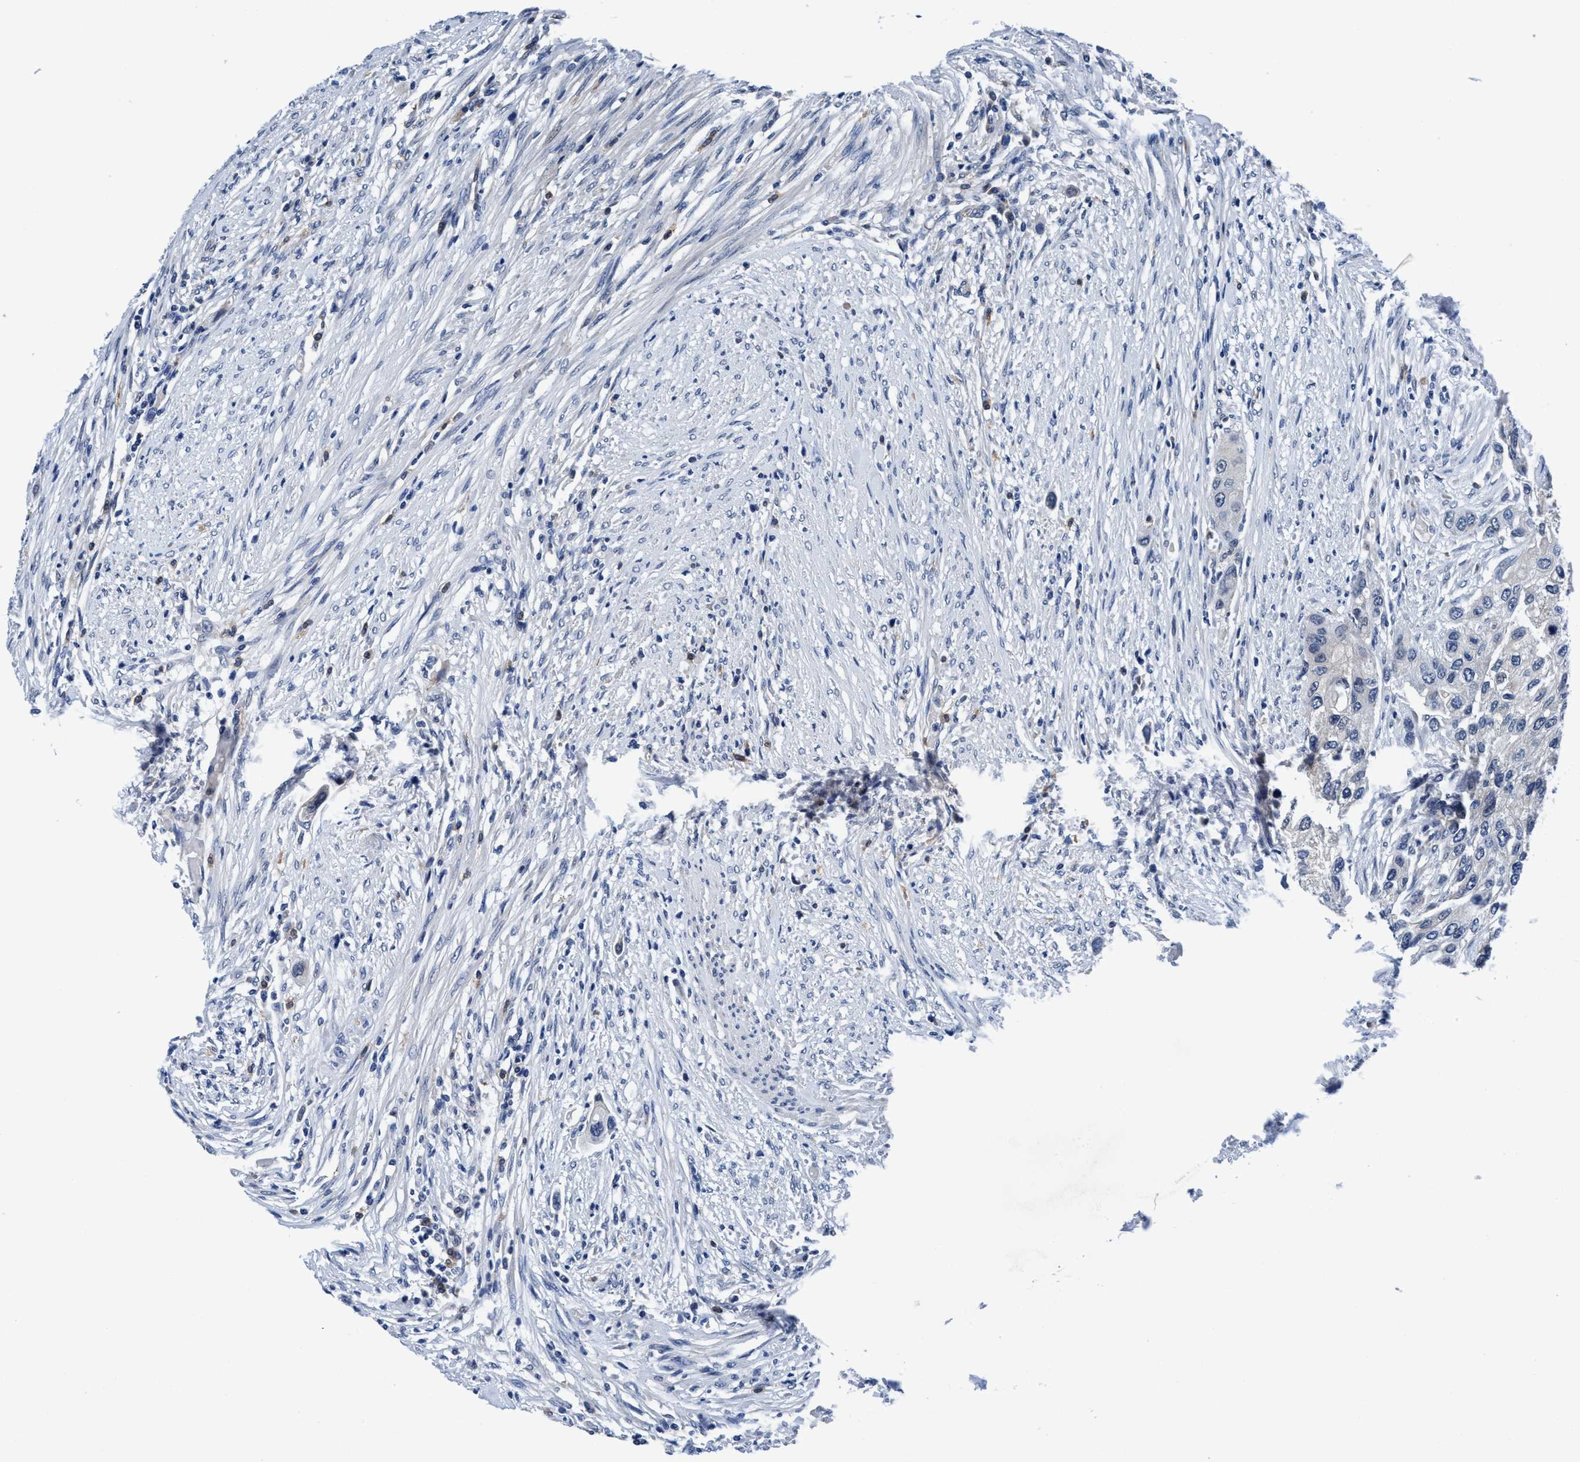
{"staining": {"intensity": "negative", "quantity": "none", "location": "none"}, "tissue": "urothelial cancer", "cell_type": "Tumor cells", "image_type": "cancer", "snomed": [{"axis": "morphology", "description": "Urothelial carcinoma, High grade"}, {"axis": "topography", "description": "Urinary bladder"}], "caption": "Tumor cells show no significant positivity in urothelial cancer.", "gene": "TMEM94", "patient": {"sex": "female", "age": 56}}